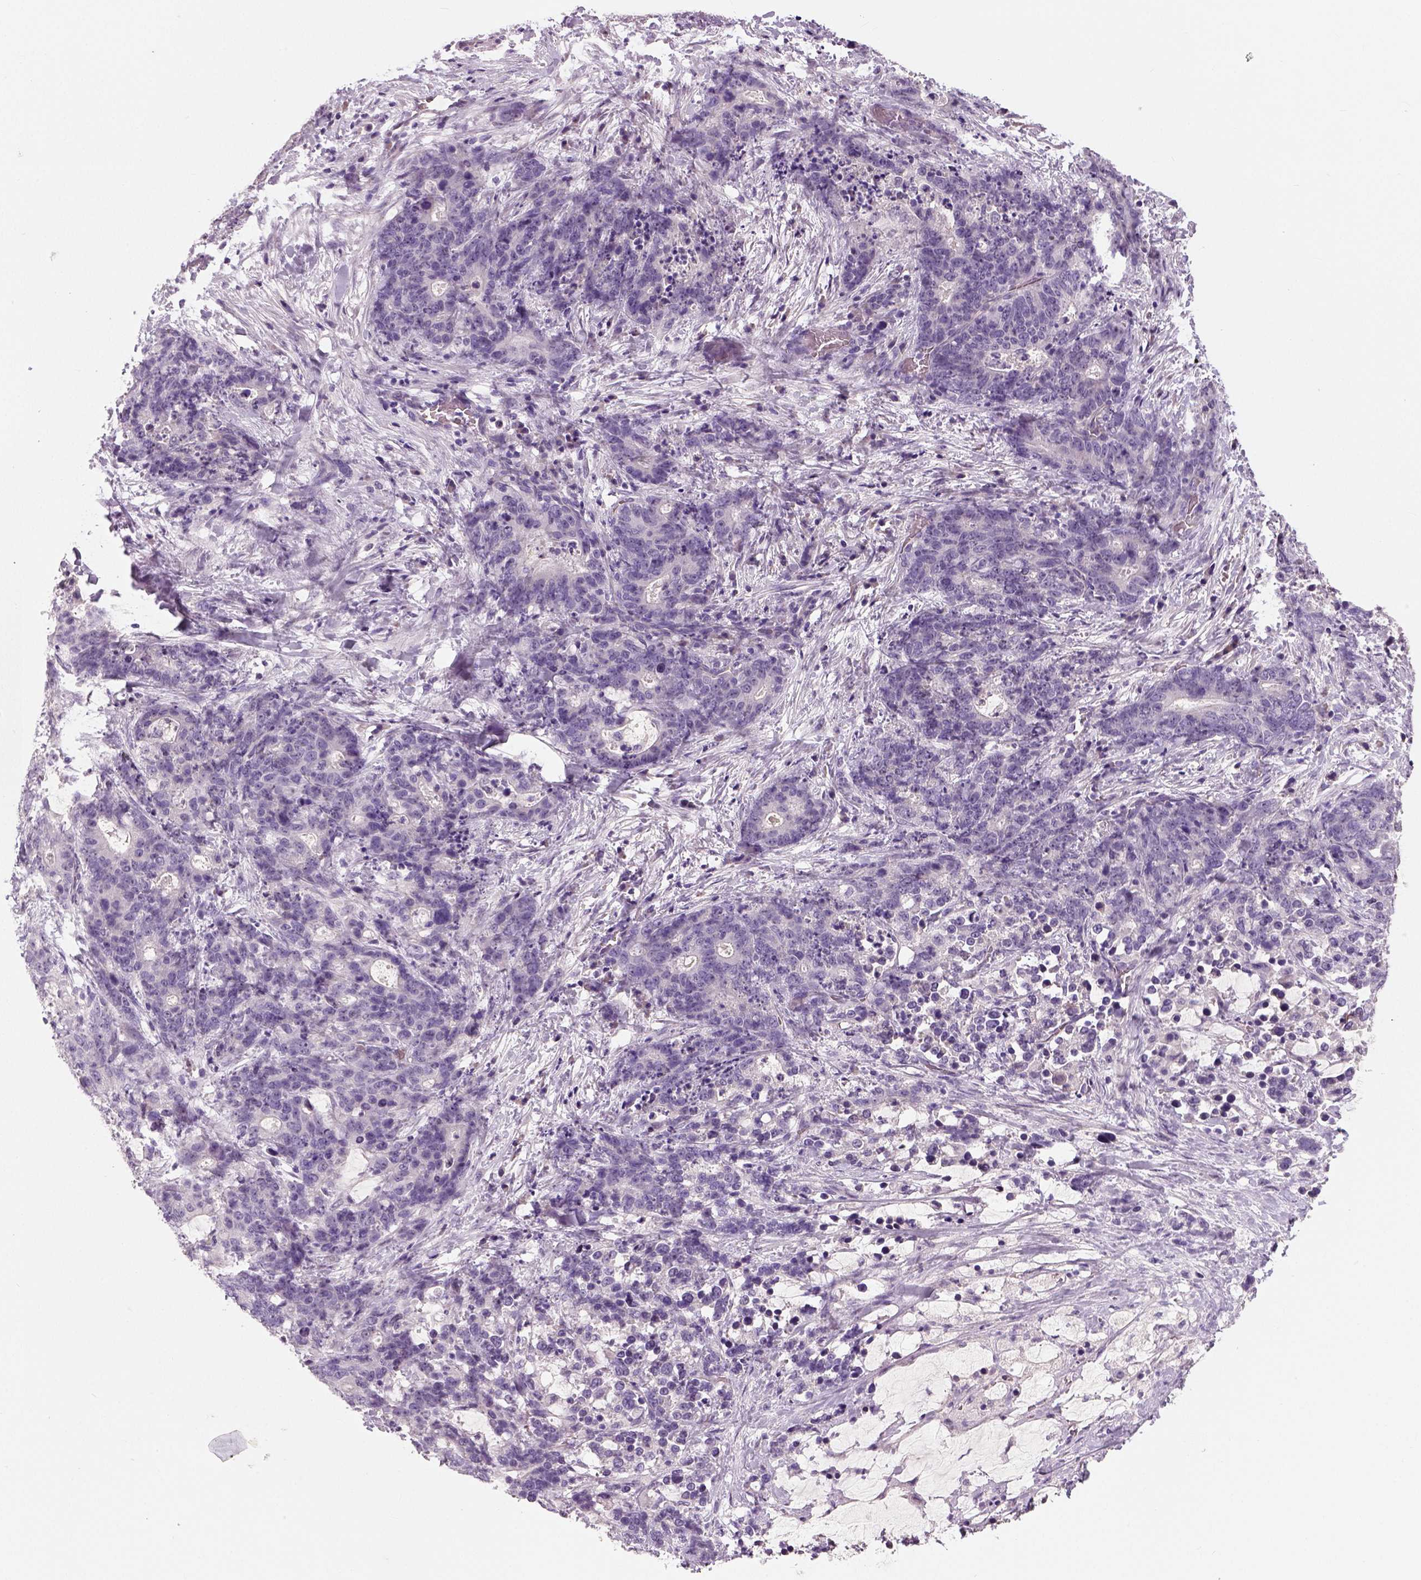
{"staining": {"intensity": "negative", "quantity": "none", "location": "none"}, "tissue": "stomach cancer", "cell_type": "Tumor cells", "image_type": "cancer", "snomed": [{"axis": "morphology", "description": "Normal tissue, NOS"}, {"axis": "morphology", "description": "Adenocarcinoma, NOS"}, {"axis": "topography", "description": "Stomach"}], "caption": "Human stomach cancer (adenocarcinoma) stained for a protein using immunohistochemistry demonstrates no expression in tumor cells.", "gene": "NECAB1", "patient": {"sex": "female", "age": 64}}